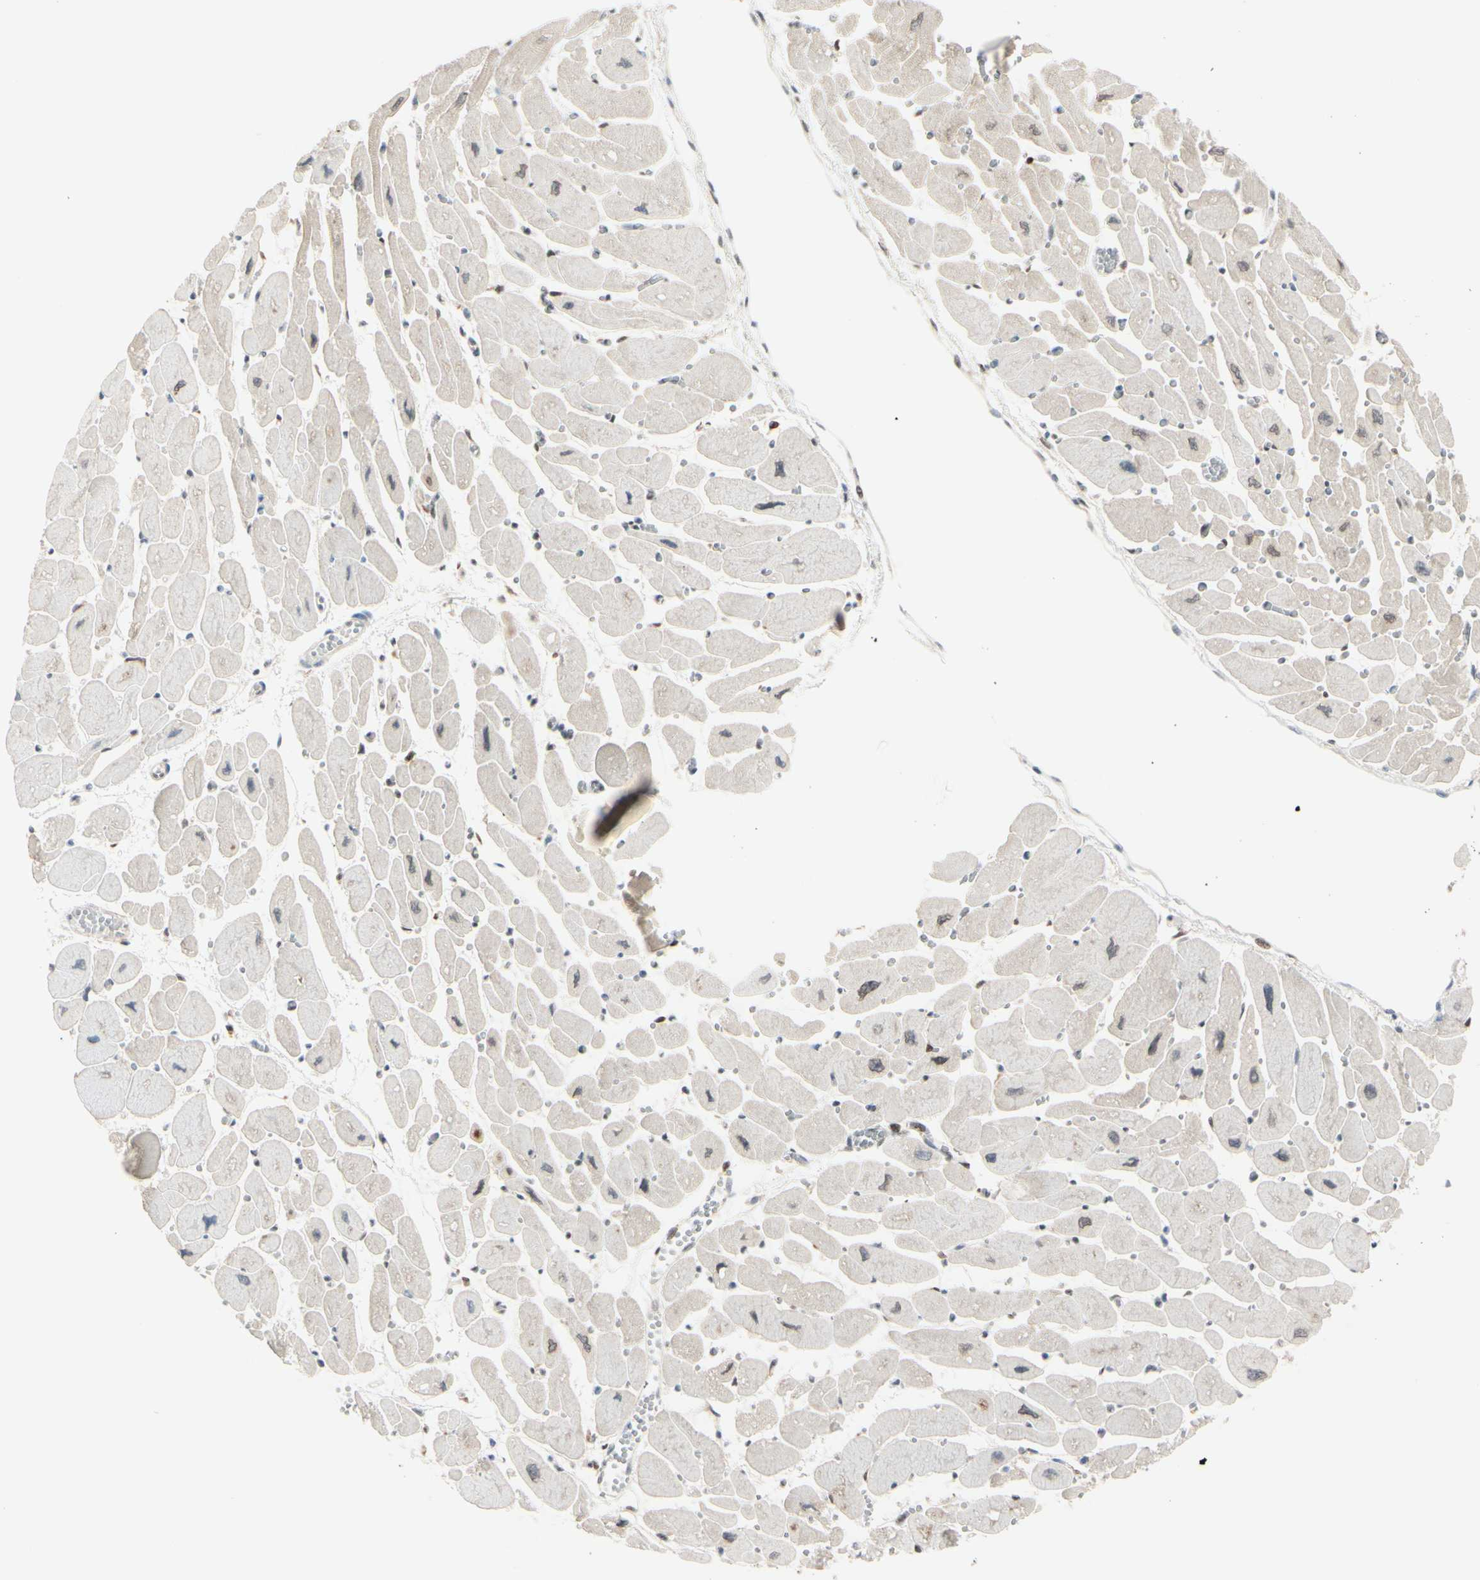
{"staining": {"intensity": "weak", "quantity": "<25%", "location": "cytoplasmic/membranous,nuclear"}, "tissue": "heart muscle", "cell_type": "Cardiomyocytes", "image_type": "normal", "snomed": [{"axis": "morphology", "description": "Normal tissue, NOS"}, {"axis": "topography", "description": "Heart"}], "caption": "IHC histopathology image of unremarkable heart muscle stained for a protein (brown), which shows no staining in cardiomyocytes.", "gene": "PTTG1", "patient": {"sex": "female", "age": 54}}